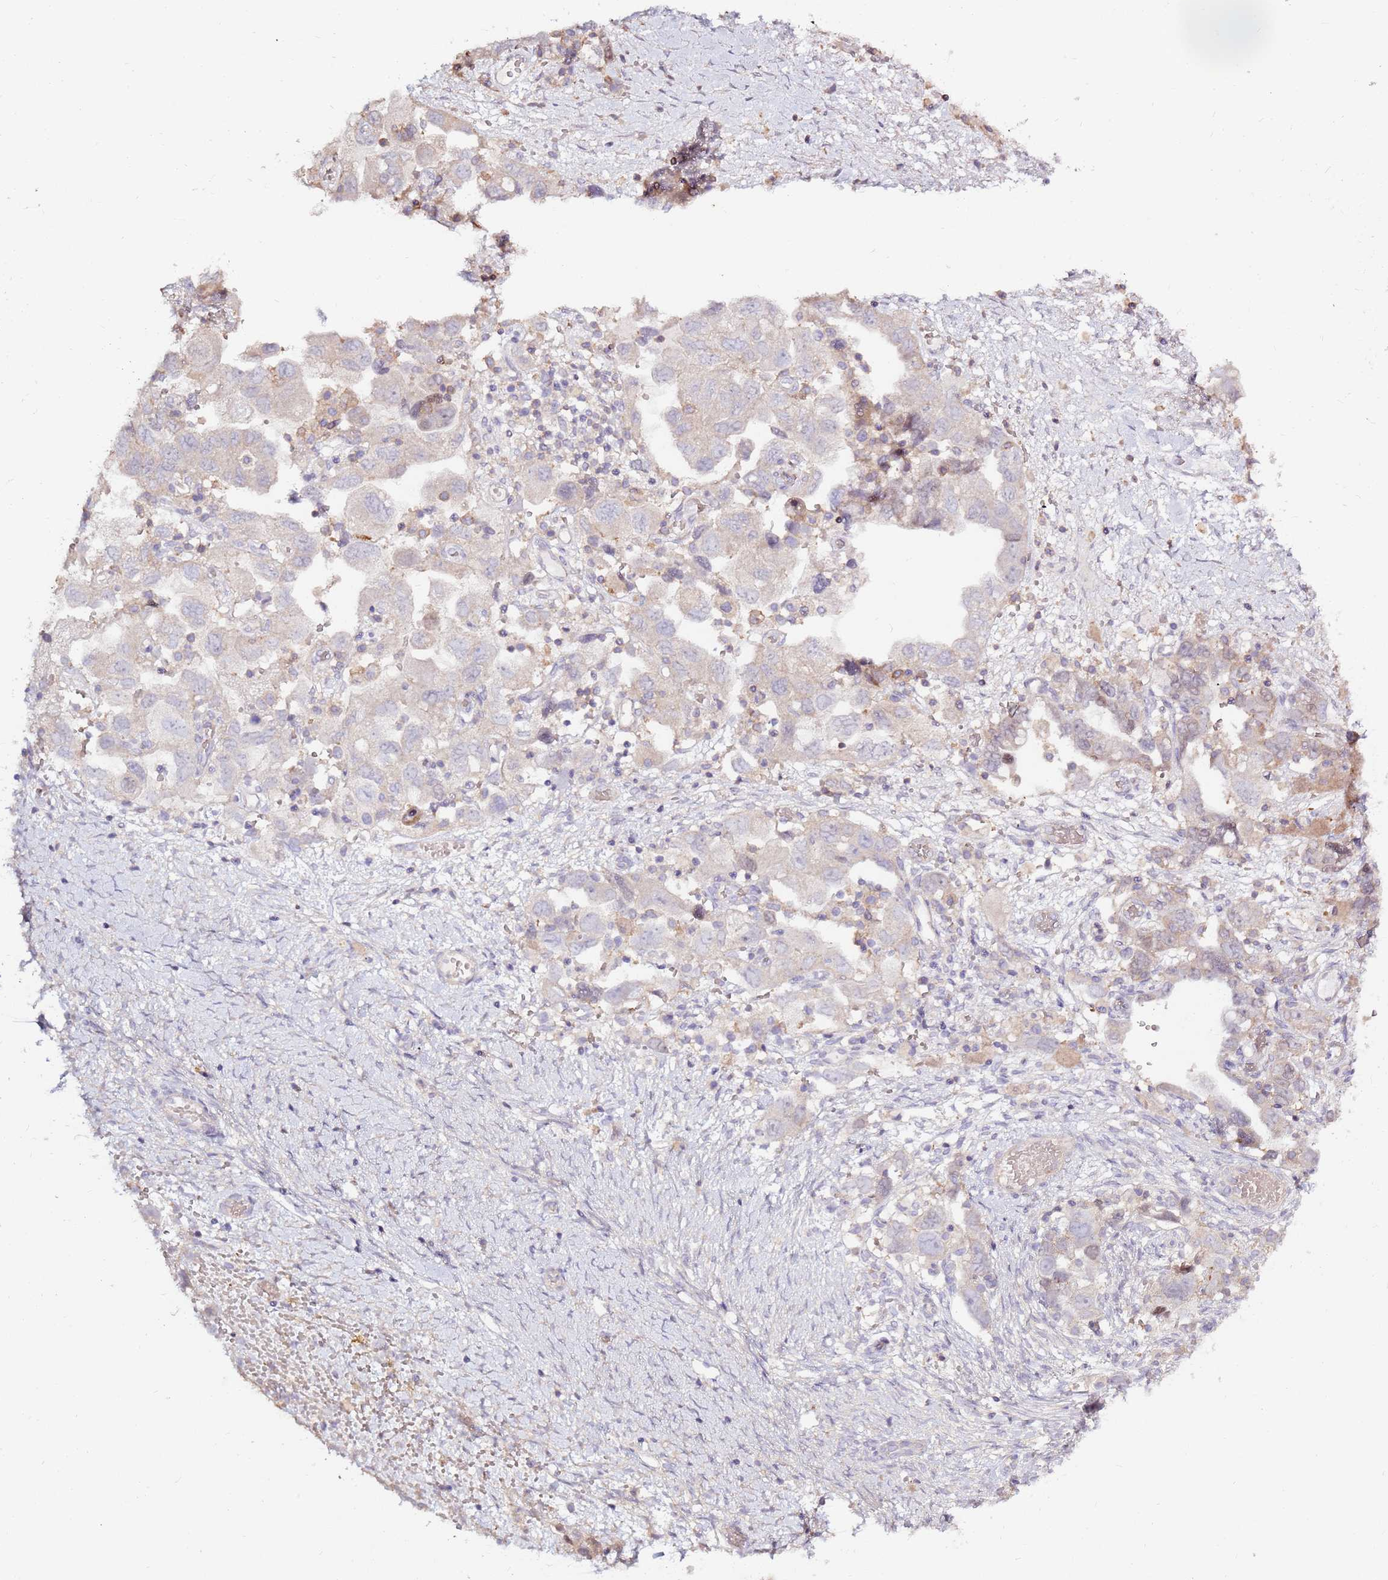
{"staining": {"intensity": "negative", "quantity": "none", "location": "none"}, "tissue": "ovarian cancer", "cell_type": "Tumor cells", "image_type": "cancer", "snomed": [{"axis": "morphology", "description": "Carcinoma, NOS"}, {"axis": "morphology", "description": "Cystadenocarcinoma, serous, NOS"}, {"axis": "topography", "description": "Ovary"}], "caption": "This image is of ovarian cancer (carcinoma) stained with IHC to label a protein in brown with the nuclei are counter-stained blue. There is no expression in tumor cells.", "gene": "EVA1B", "patient": {"sex": "female", "age": 69}}